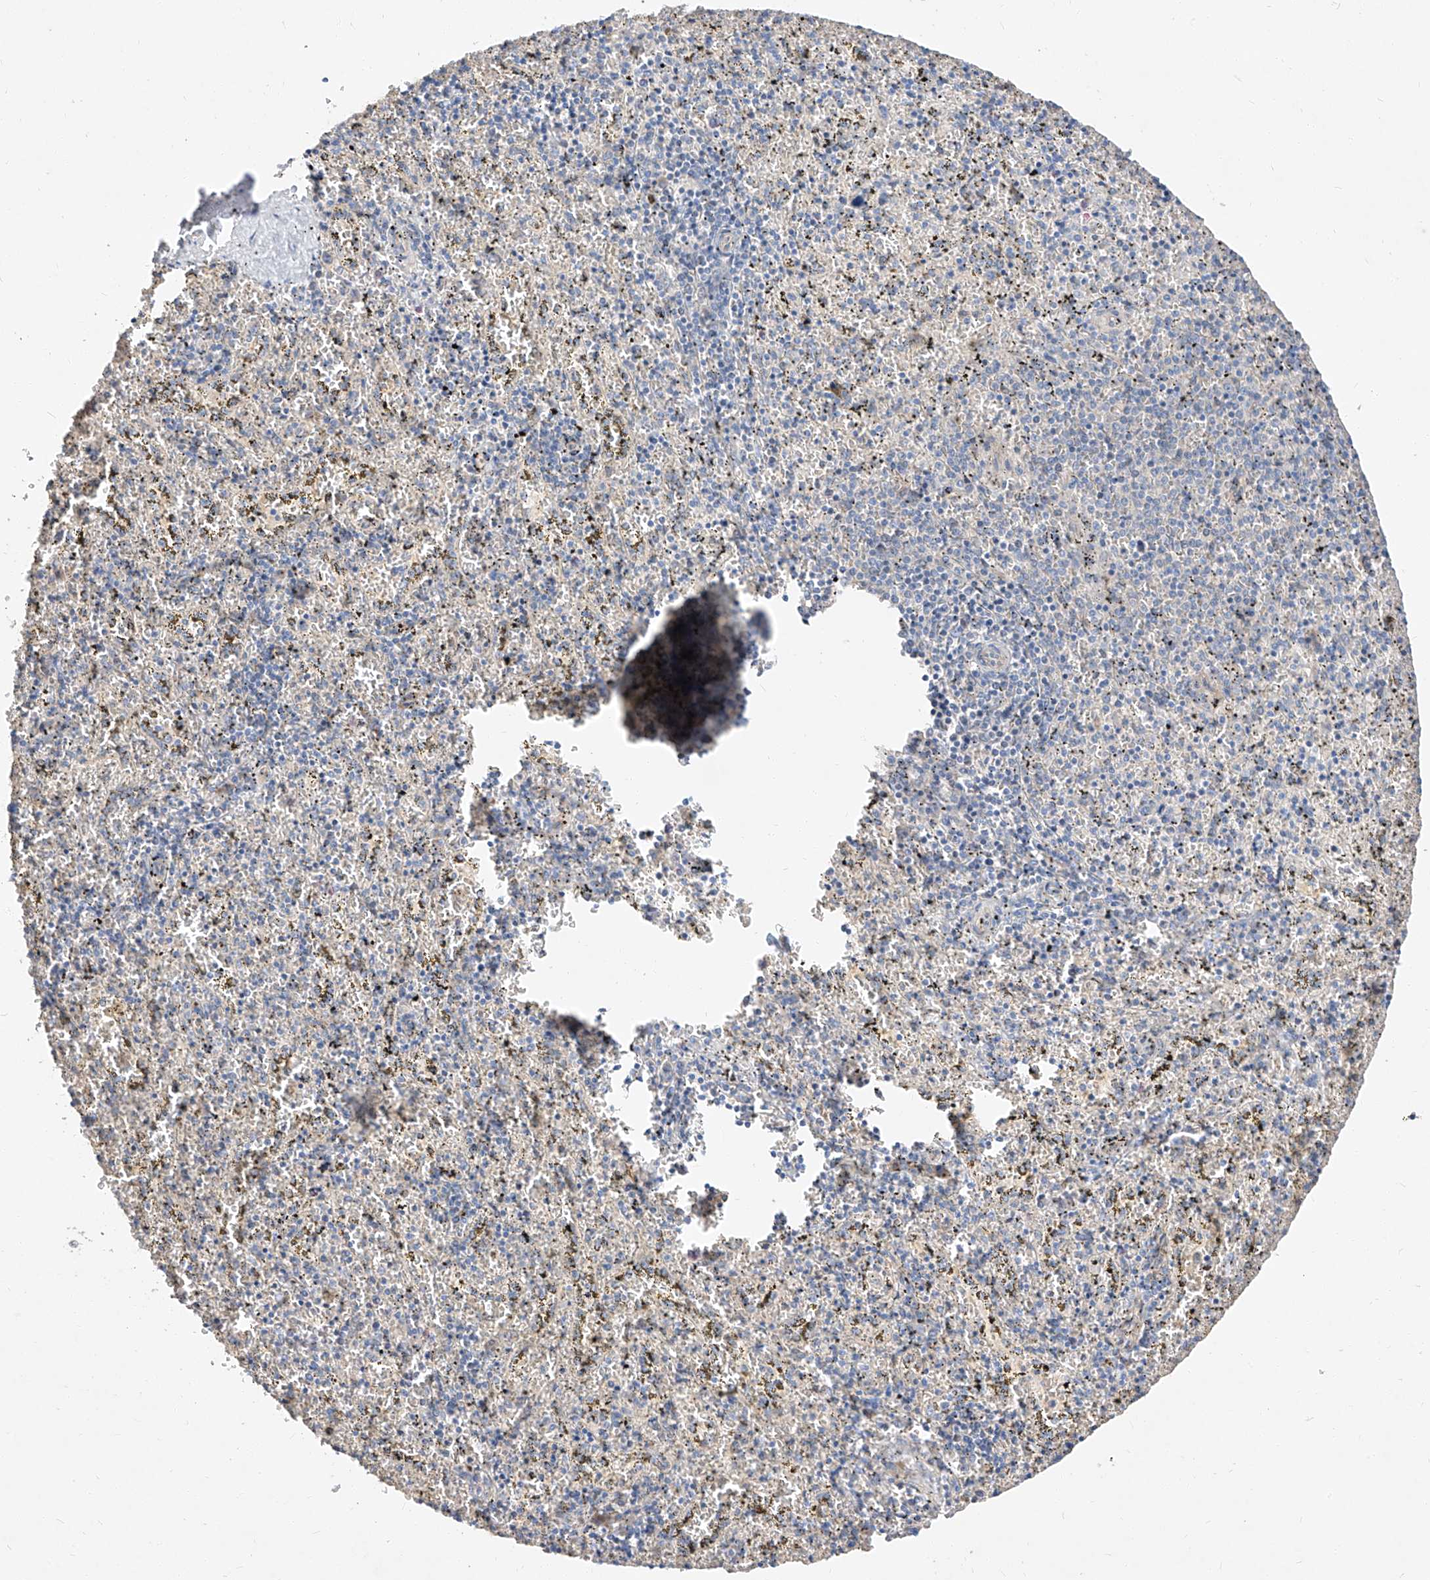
{"staining": {"intensity": "negative", "quantity": "none", "location": "none"}, "tissue": "spleen", "cell_type": "Cells in red pulp", "image_type": "normal", "snomed": [{"axis": "morphology", "description": "Normal tissue, NOS"}, {"axis": "topography", "description": "Spleen"}], "caption": "The micrograph demonstrates no significant positivity in cells in red pulp of spleen. (DAB IHC visualized using brightfield microscopy, high magnification).", "gene": "DIRAS3", "patient": {"sex": "male", "age": 11}}